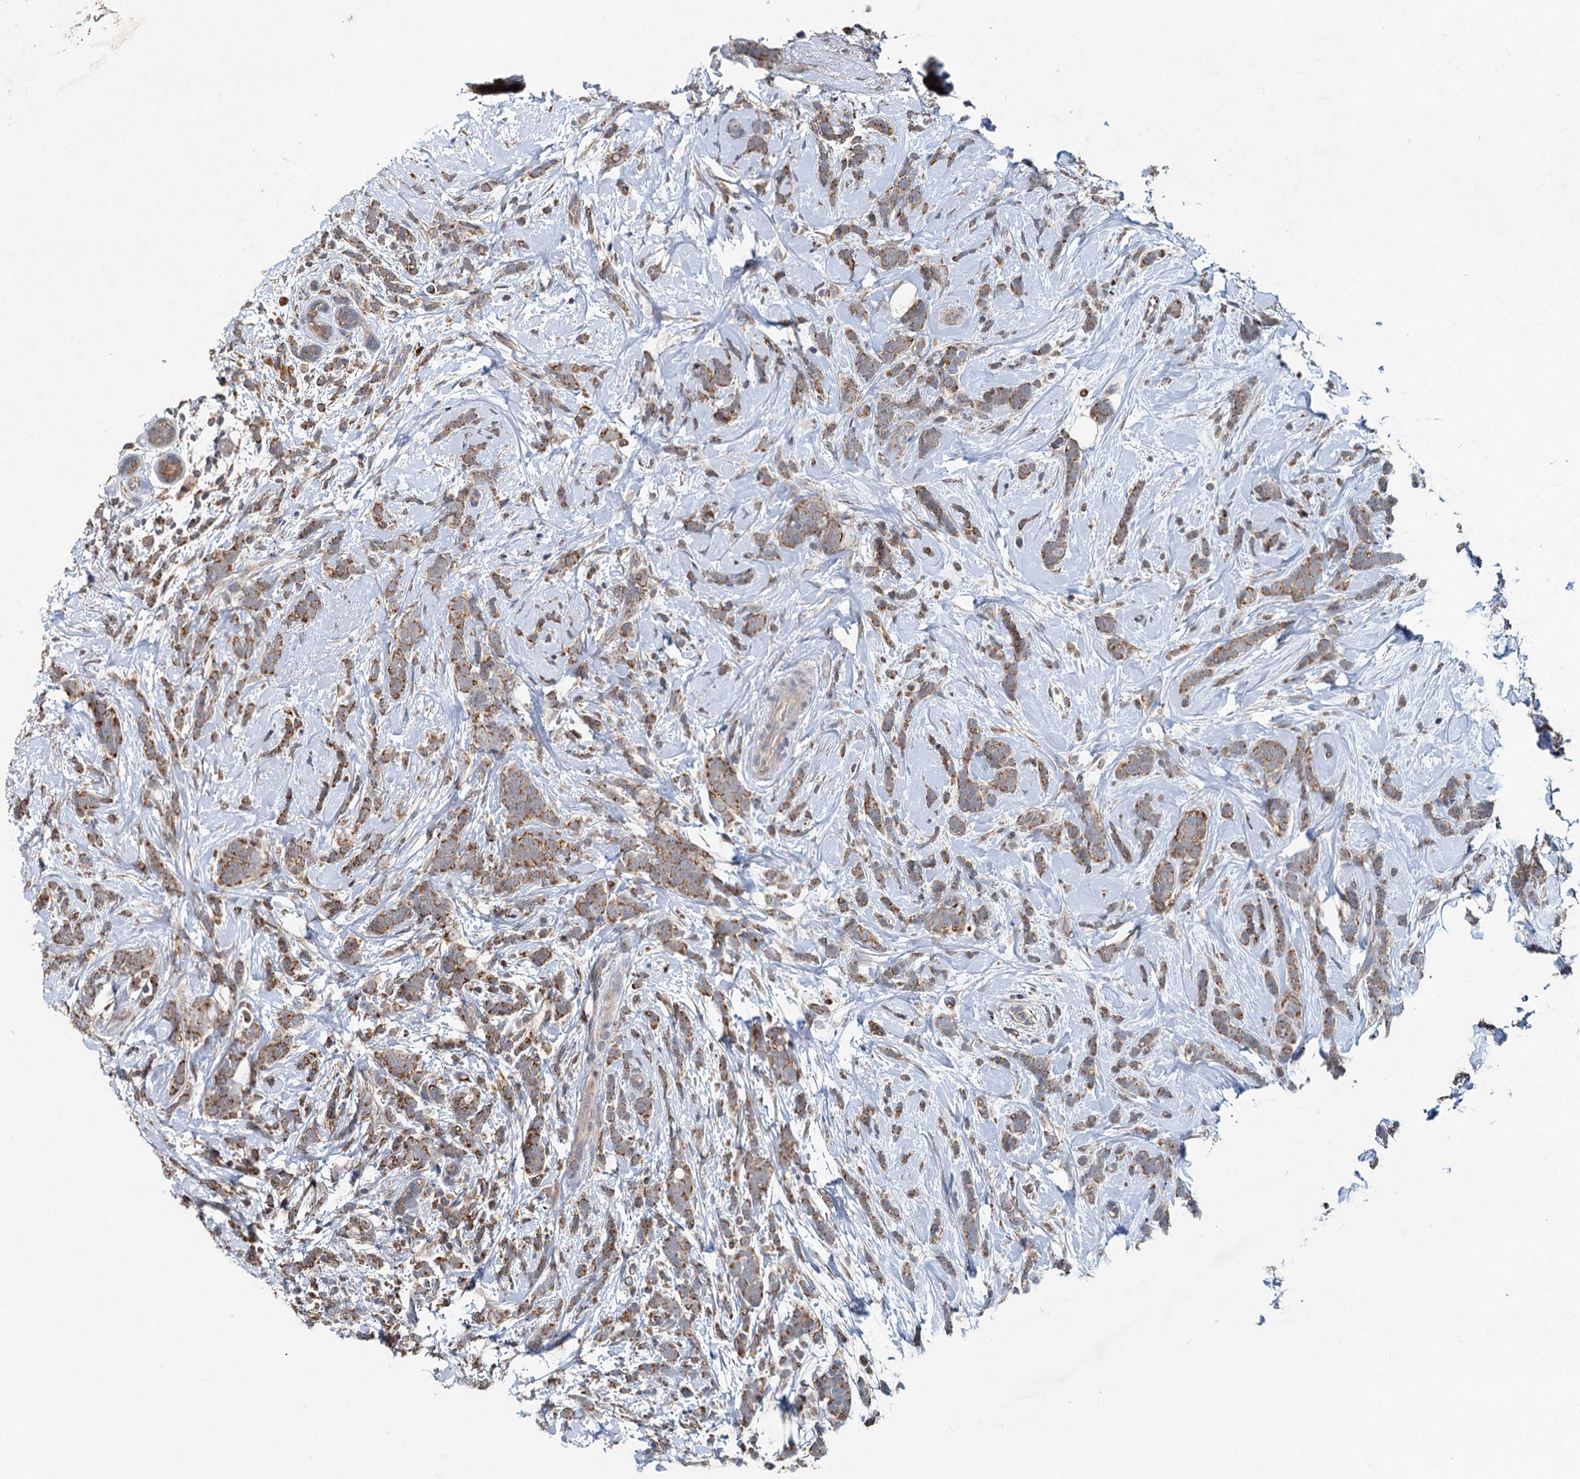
{"staining": {"intensity": "moderate", "quantity": ">75%", "location": "cytoplasmic/membranous"}, "tissue": "breast cancer", "cell_type": "Tumor cells", "image_type": "cancer", "snomed": [{"axis": "morphology", "description": "Lobular carcinoma"}, {"axis": "topography", "description": "Breast"}], "caption": "Moderate cytoplasmic/membranous positivity for a protein is seen in about >75% of tumor cells of breast cancer using immunohistochemistry (IHC).", "gene": "OTUB1", "patient": {"sex": "female", "age": 58}}